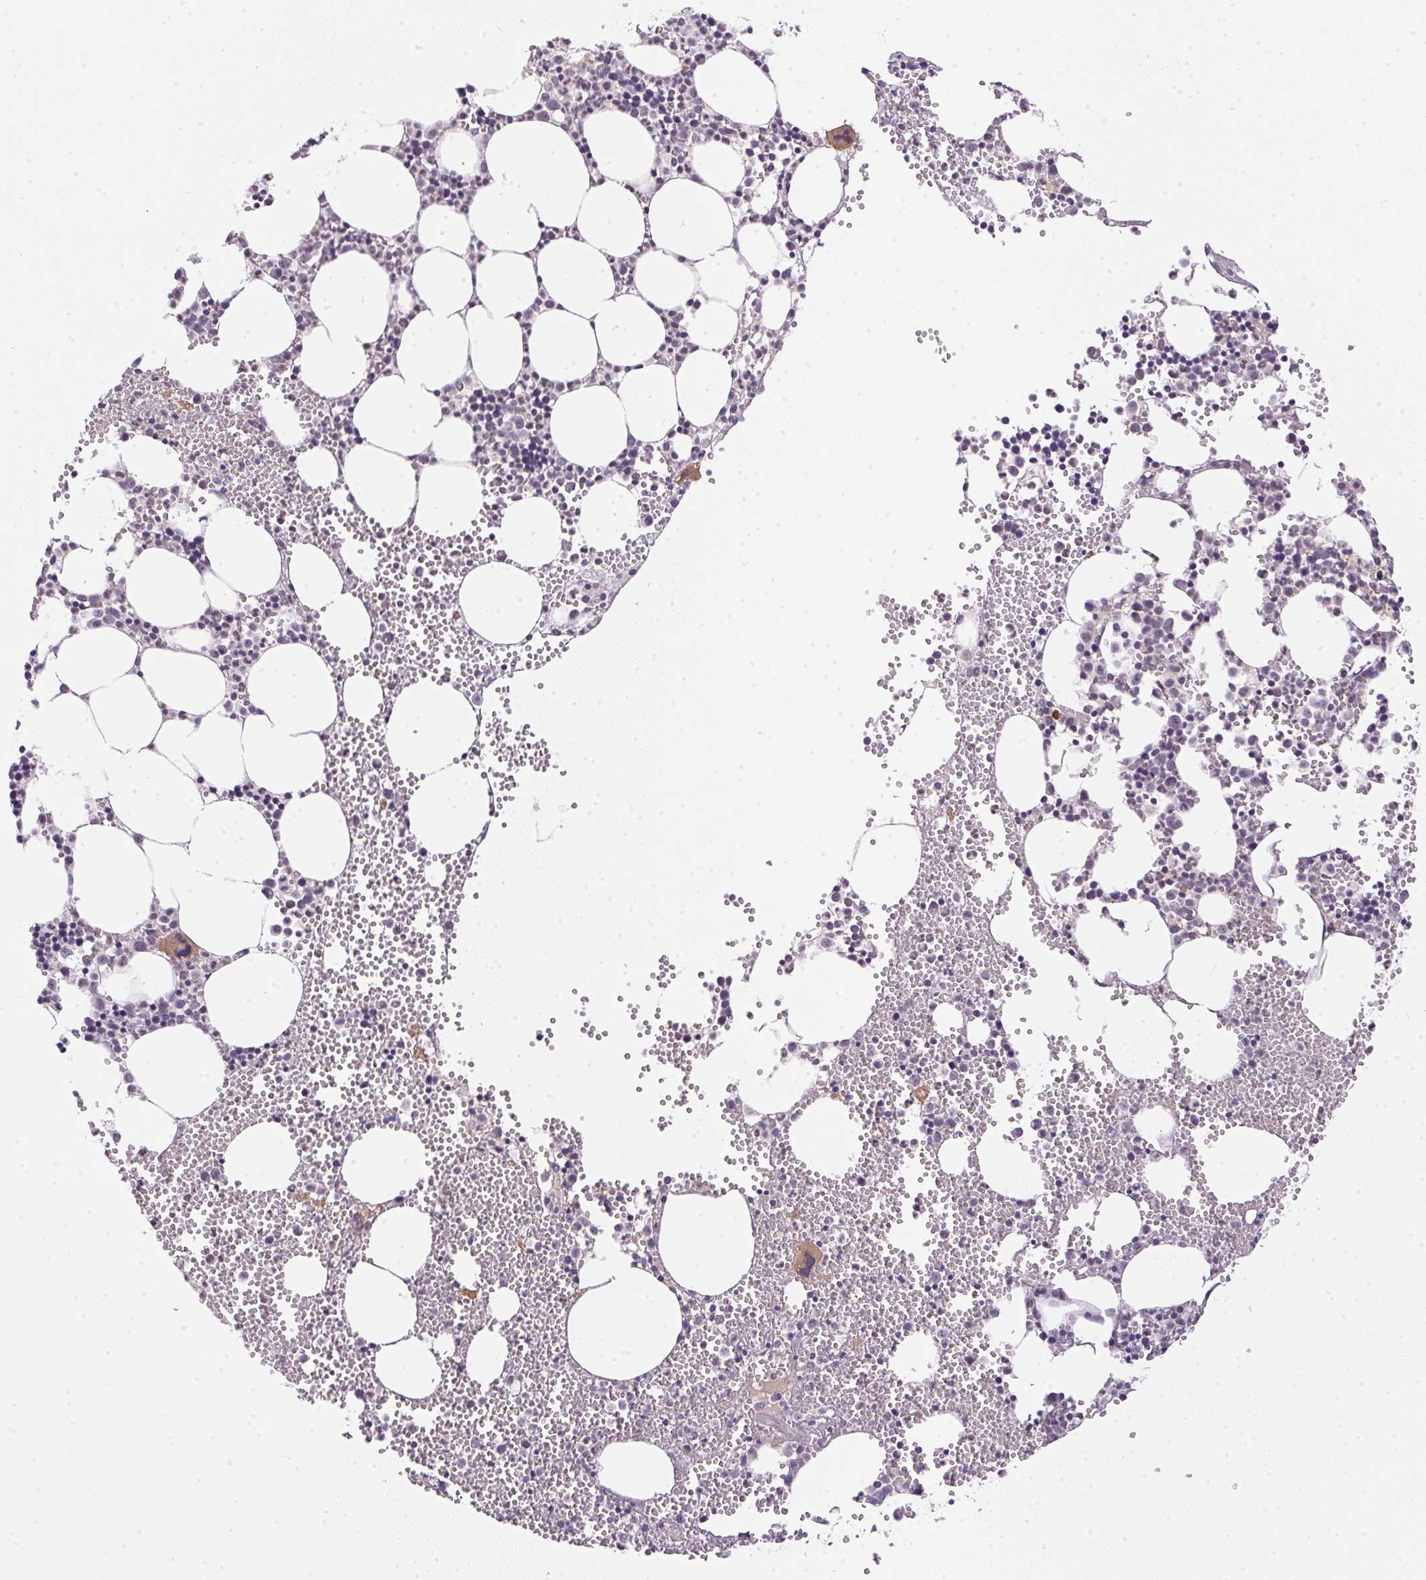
{"staining": {"intensity": "weak", "quantity": "<25%", "location": "cytoplasmic/membranous"}, "tissue": "bone marrow", "cell_type": "Hematopoietic cells", "image_type": "normal", "snomed": [{"axis": "morphology", "description": "Normal tissue, NOS"}, {"axis": "topography", "description": "Bone marrow"}], "caption": "High power microscopy micrograph of an immunohistochemistry photomicrograph of benign bone marrow, revealing no significant positivity in hematopoietic cells. The staining is performed using DAB (3,3'-diaminobenzidine) brown chromogen with nuclei counter-stained in using hematoxylin.", "gene": "CFAP92", "patient": {"sex": "male", "age": 89}}